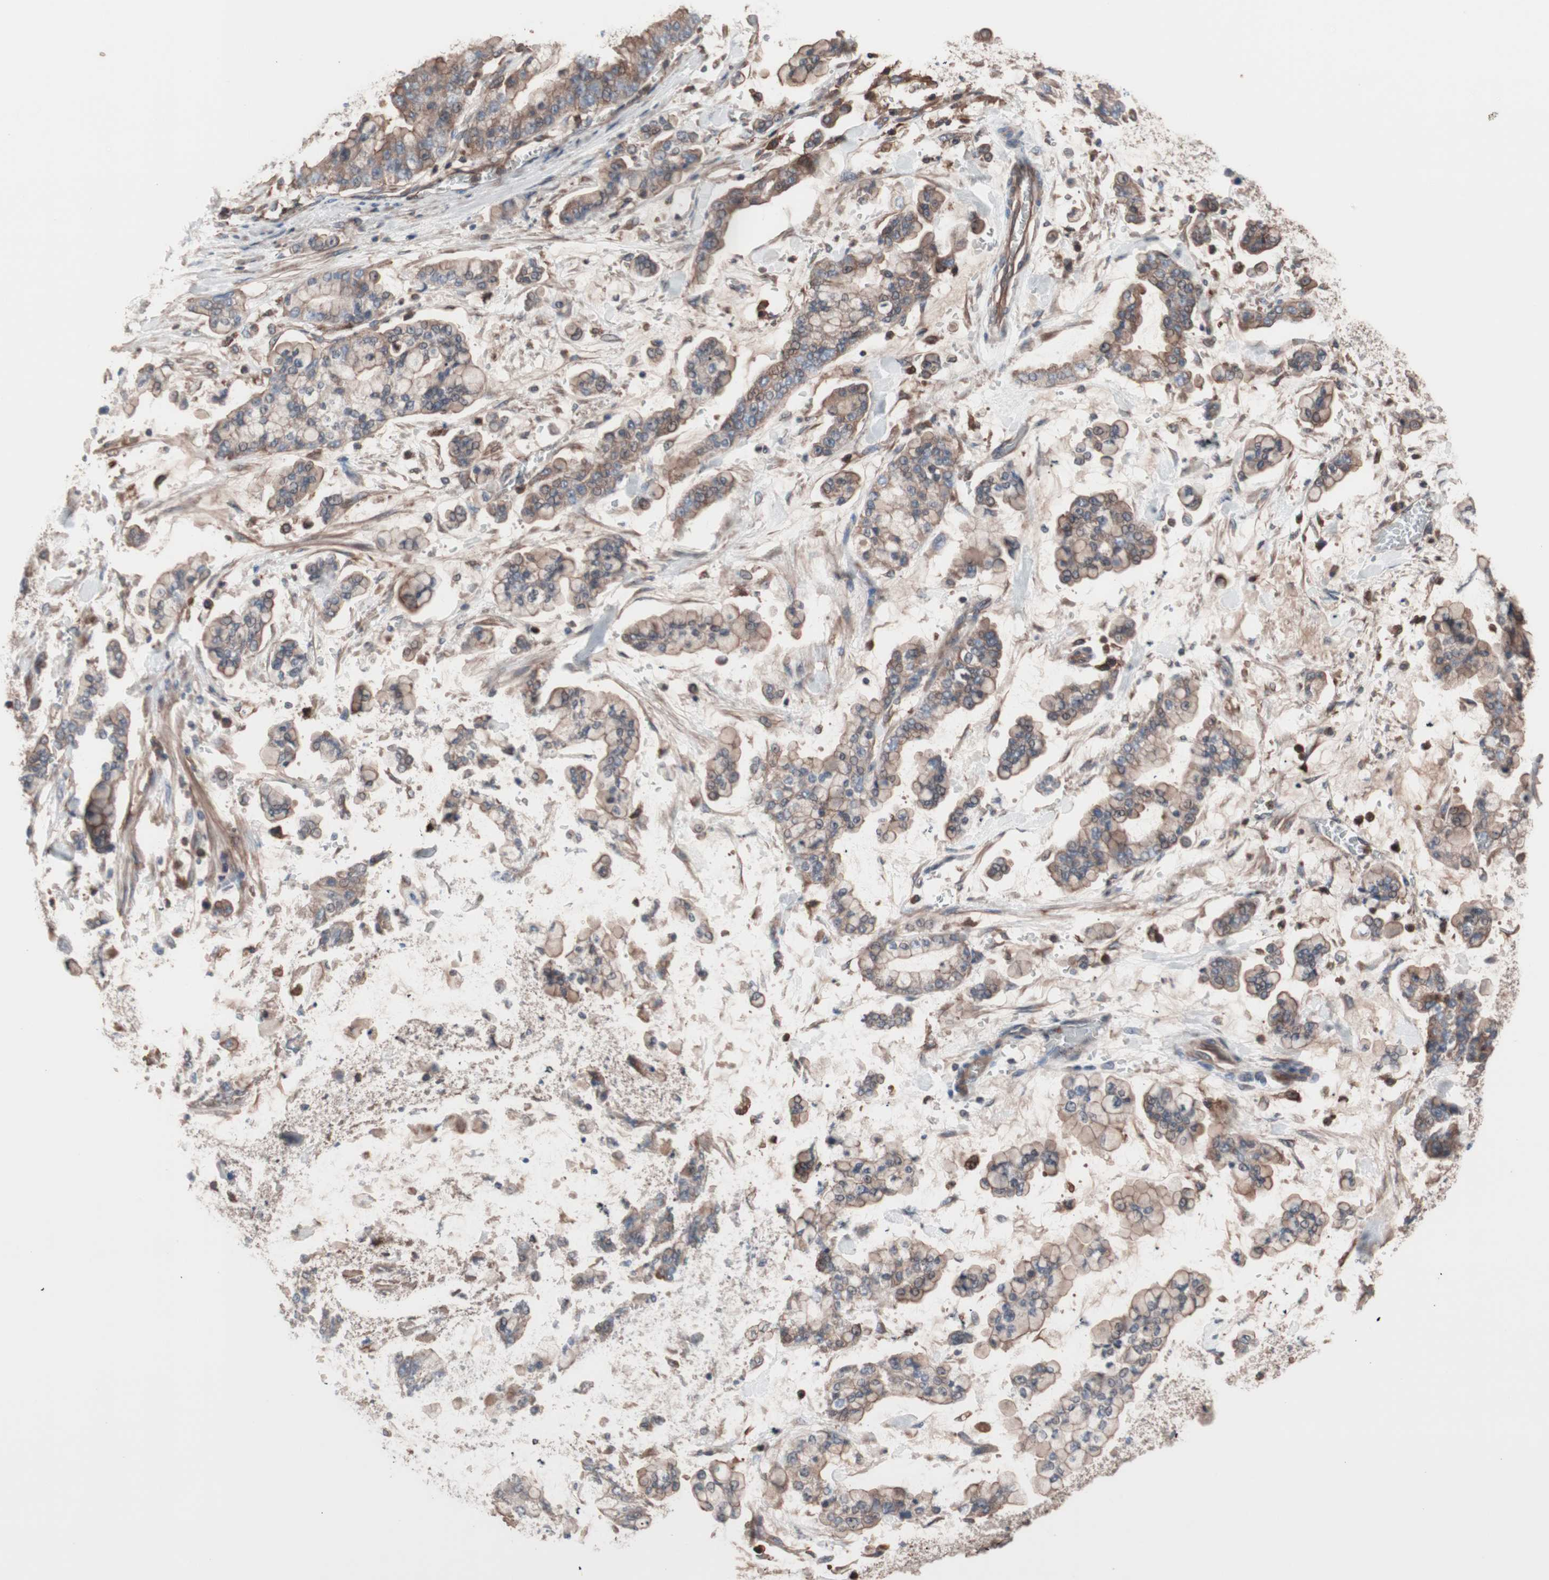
{"staining": {"intensity": "weak", "quantity": "25%-75%", "location": "cytoplasmic/membranous"}, "tissue": "stomach cancer", "cell_type": "Tumor cells", "image_type": "cancer", "snomed": [{"axis": "morphology", "description": "Normal tissue, NOS"}, {"axis": "morphology", "description": "Adenocarcinoma, NOS"}, {"axis": "topography", "description": "Stomach, upper"}, {"axis": "topography", "description": "Stomach"}], "caption": "IHC of human stomach cancer (adenocarcinoma) reveals low levels of weak cytoplasmic/membranous expression in approximately 25%-75% of tumor cells.", "gene": "ATG7", "patient": {"sex": "male", "age": 76}}